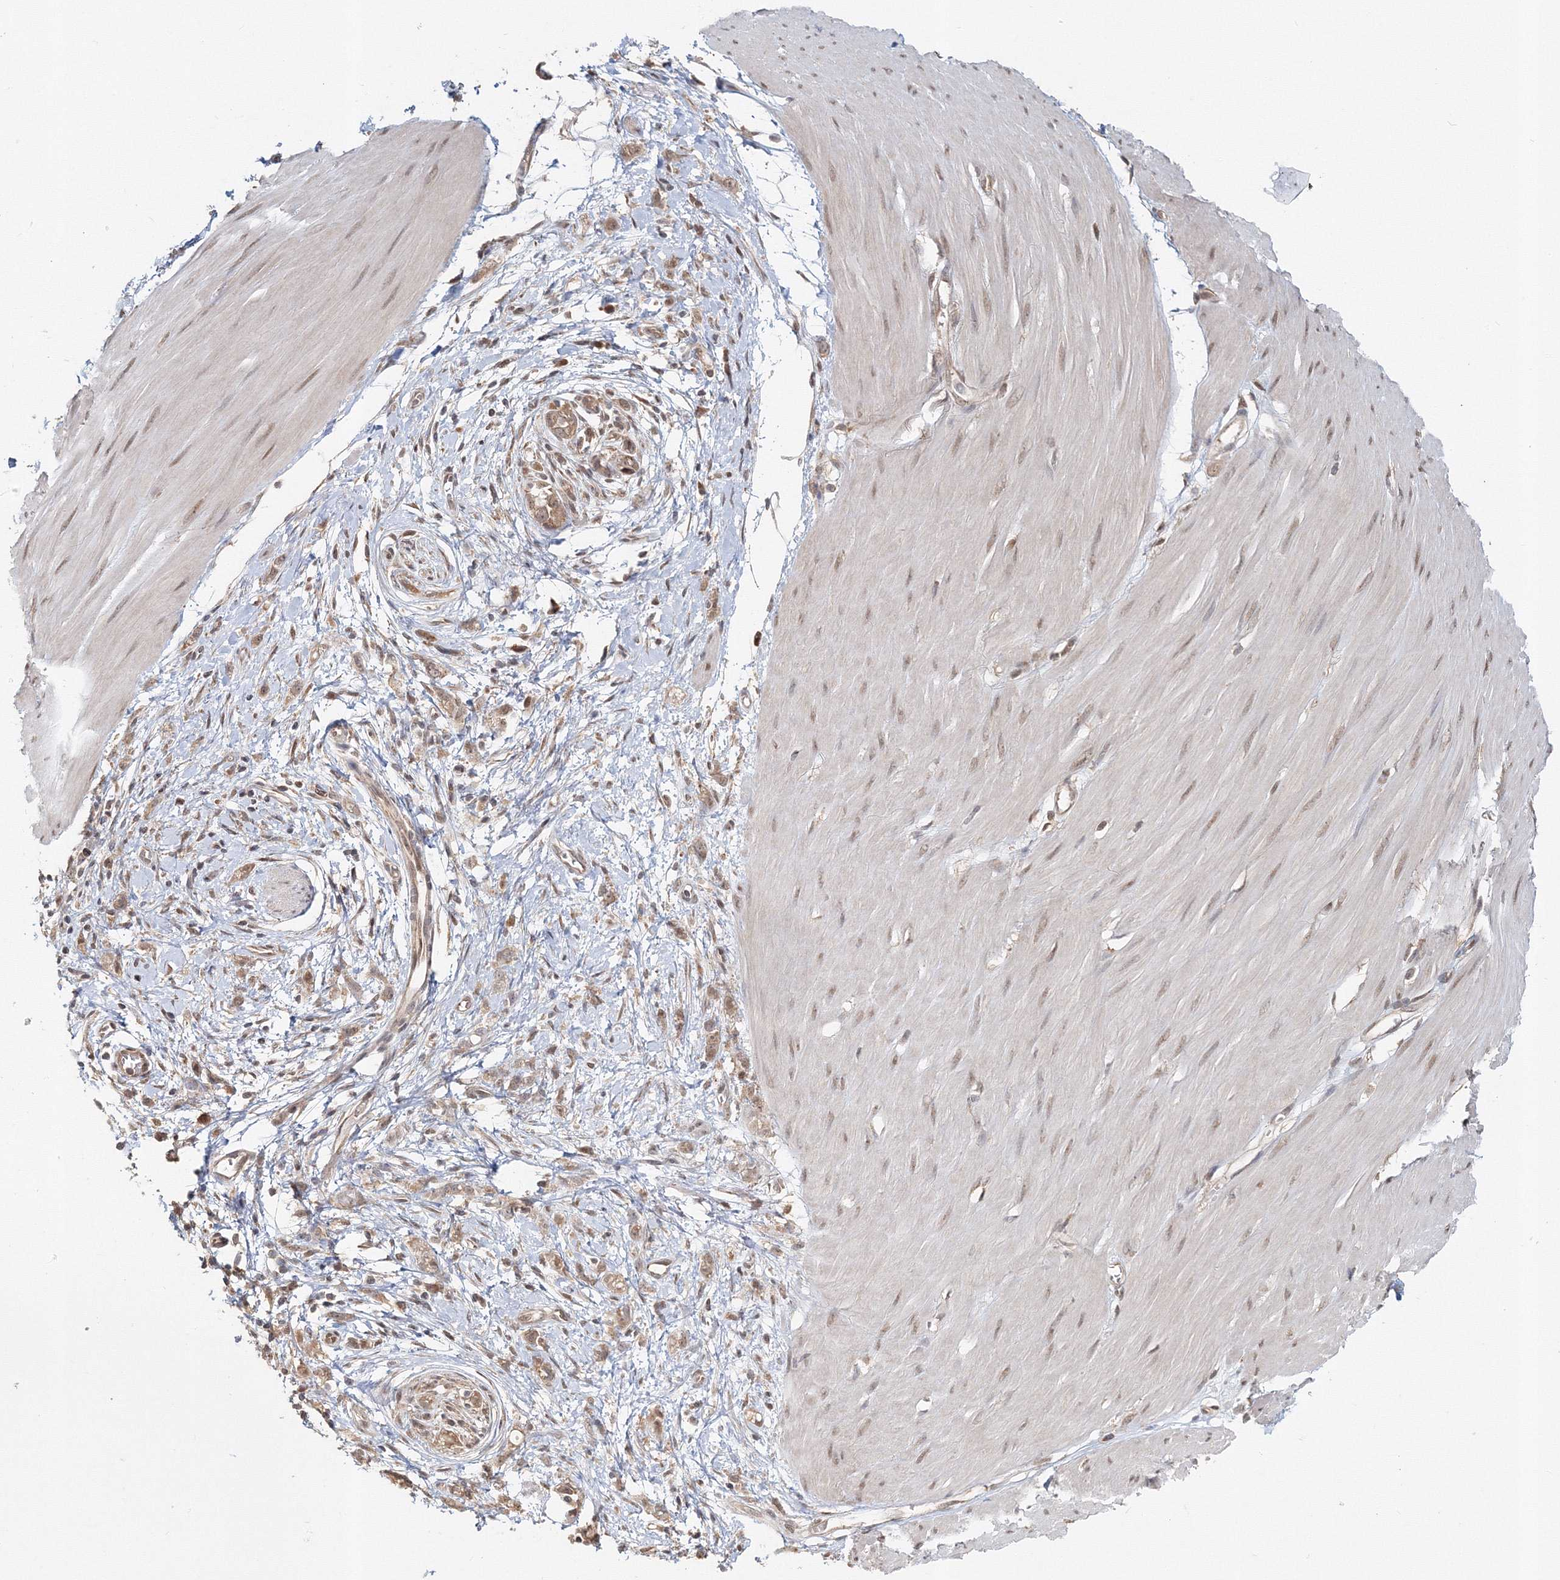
{"staining": {"intensity": "weak", "quantity": ">75%", "location": "cytoplasmic/membranous,nuclear"}, "tissue": "stomach cancer", "cell_type": "Tumor cells", "image_type": "cancer", "snomed": [{"axis": "morphology", "description": "Adenocarcinoma, NOS"}, {"axis": "topography", "description": "Stomach"}], "caption": "A brown stain shows weak cytoplasmic/membranous and nuclear positivity of a protein in stomach cancer tumor cells.", "gene": "PSMD6", "patient": {"sex": "female", "age": 76}}